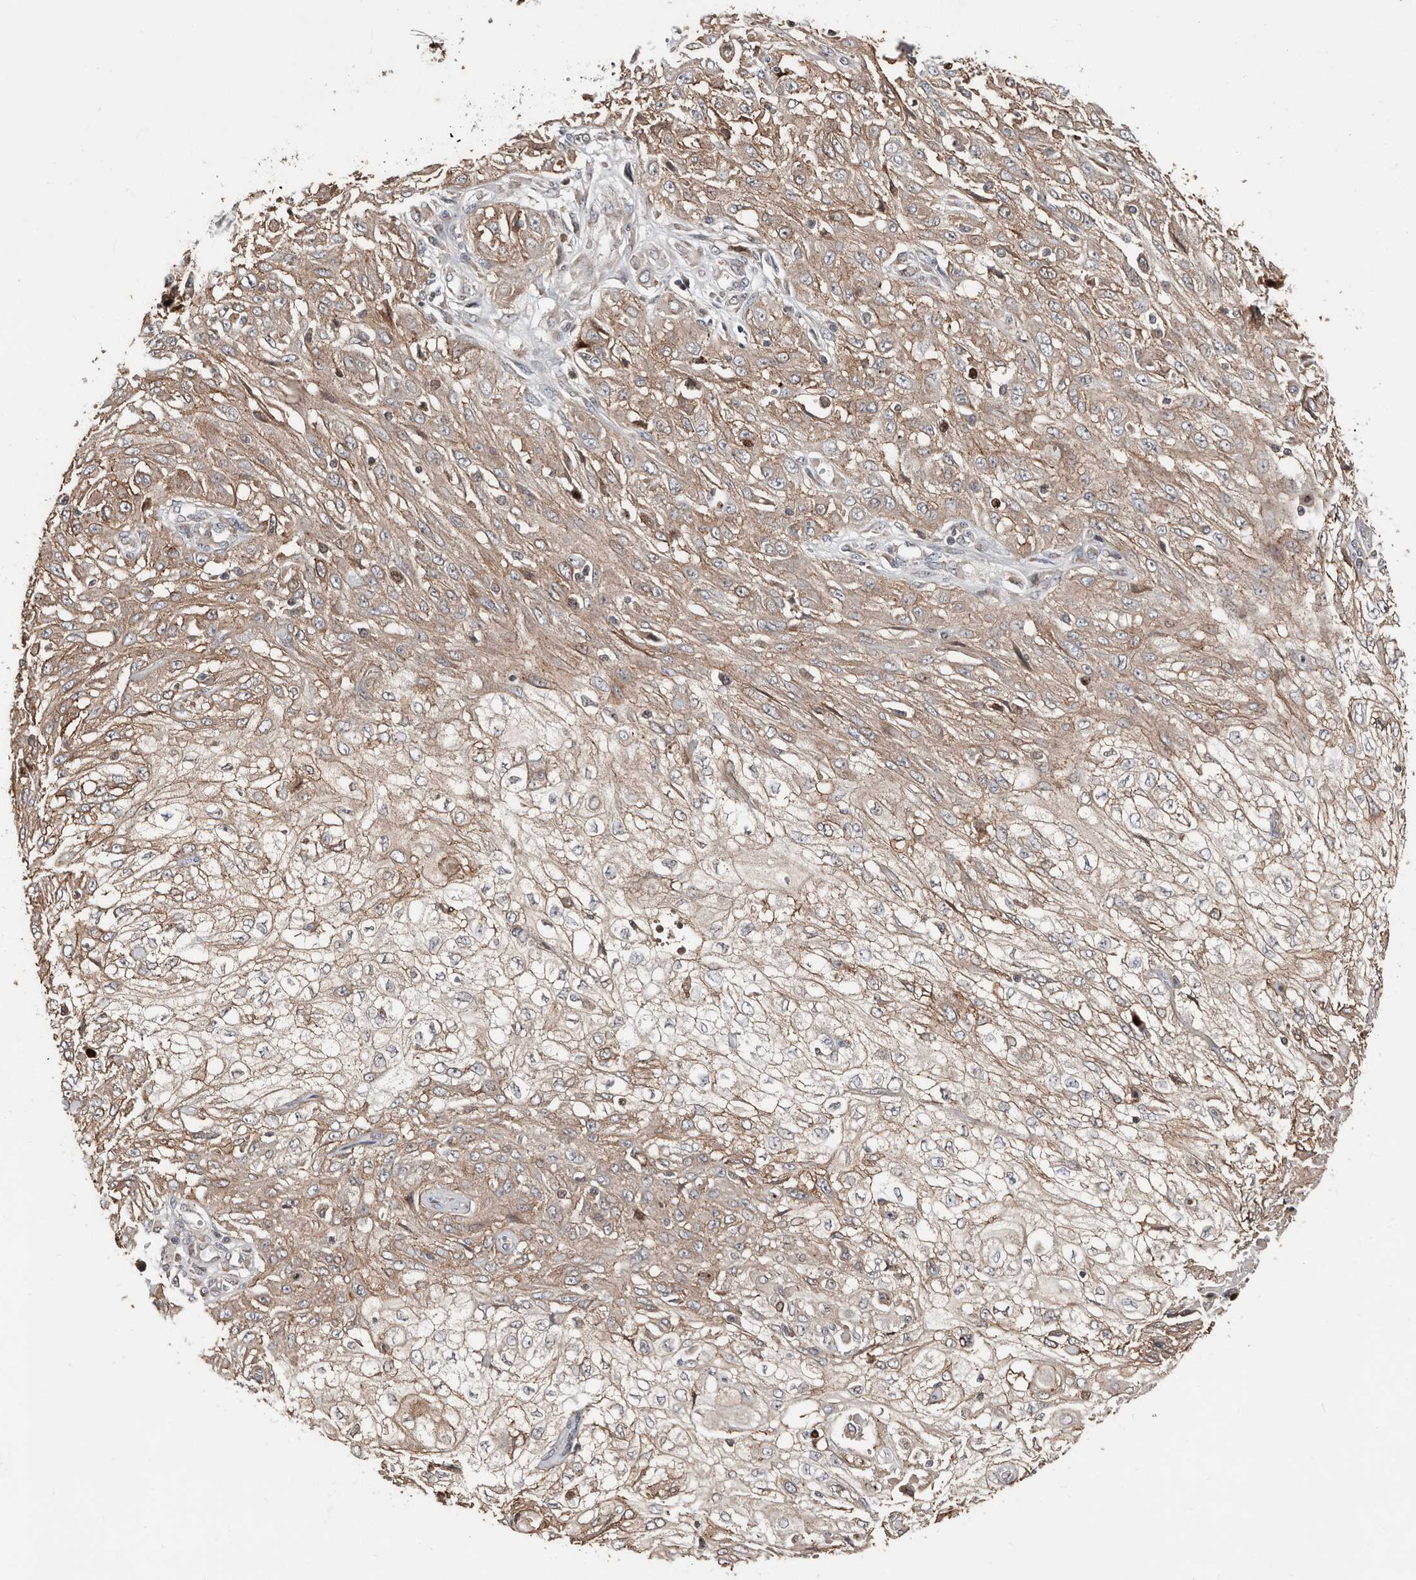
{"staining": {"intensity": "weak", "quantity": ">75%", "location": "cytoplasmic/membranous"}, "tissue": "skin cancer", "cell_type": "Tumor cells", "image_type": "cancer", "snomed": [{"axis": "morphology", "description": "Squamous cell carcinoma, NOS"}, {"axis": "morphology", "description": "Squamous cell carcinoma, metastatic, NOS"}, {"axis": "topography", "description": "Skin"}, {"axis": "topography", "description": "Lymph node"}], "caption": "Immunohistochemistry of squamous cell carcinoma (skin) shows low levels of weak cytoplasmic/membranous expression in approximately >75% of tumor cells.", "gene": "SMYD4", "patient": {"sex": "male", "age": 75}}